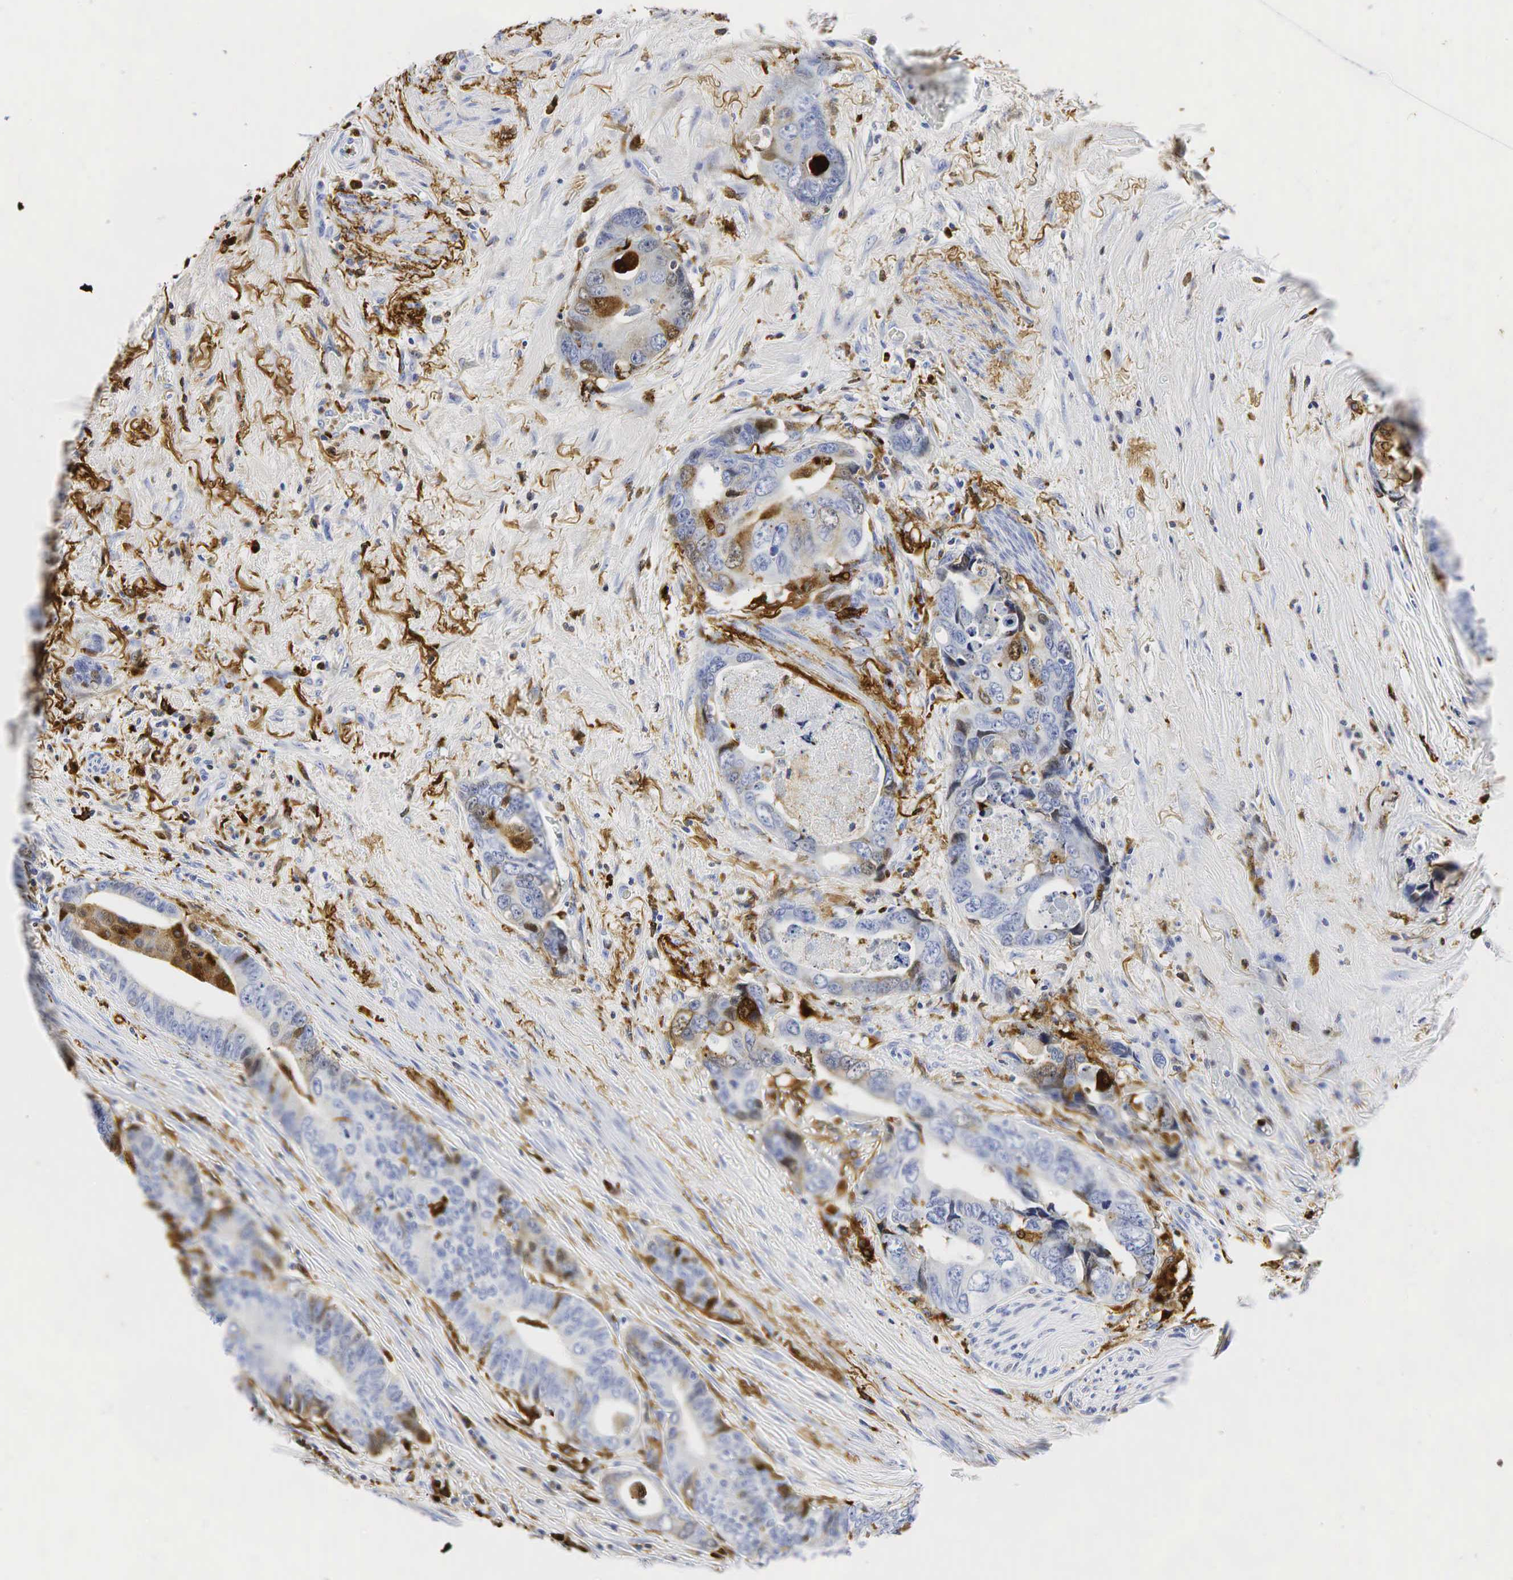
{"staining": {"intensity": "moderate", "quantity": "<25%", "location": "cytoplasmic/membranous"}, "tissue": "colorectal cancer", "cell_type": "Tumor cells", "image_type": "cancer", "snomed": [{"axis": "morphology", "description": "Adenocarcinoma, NOS"}, {"axis": "topography", "description": "Rectum"}], "caption": "Protein staining of colorectal cancer (adenocarcinoma) tissue reveals moderate cytoplasmic/membranous positivity in about <25% of tumor cells.", "gene": "LYZ", "patient": {"sex": "female", "age": 67}}